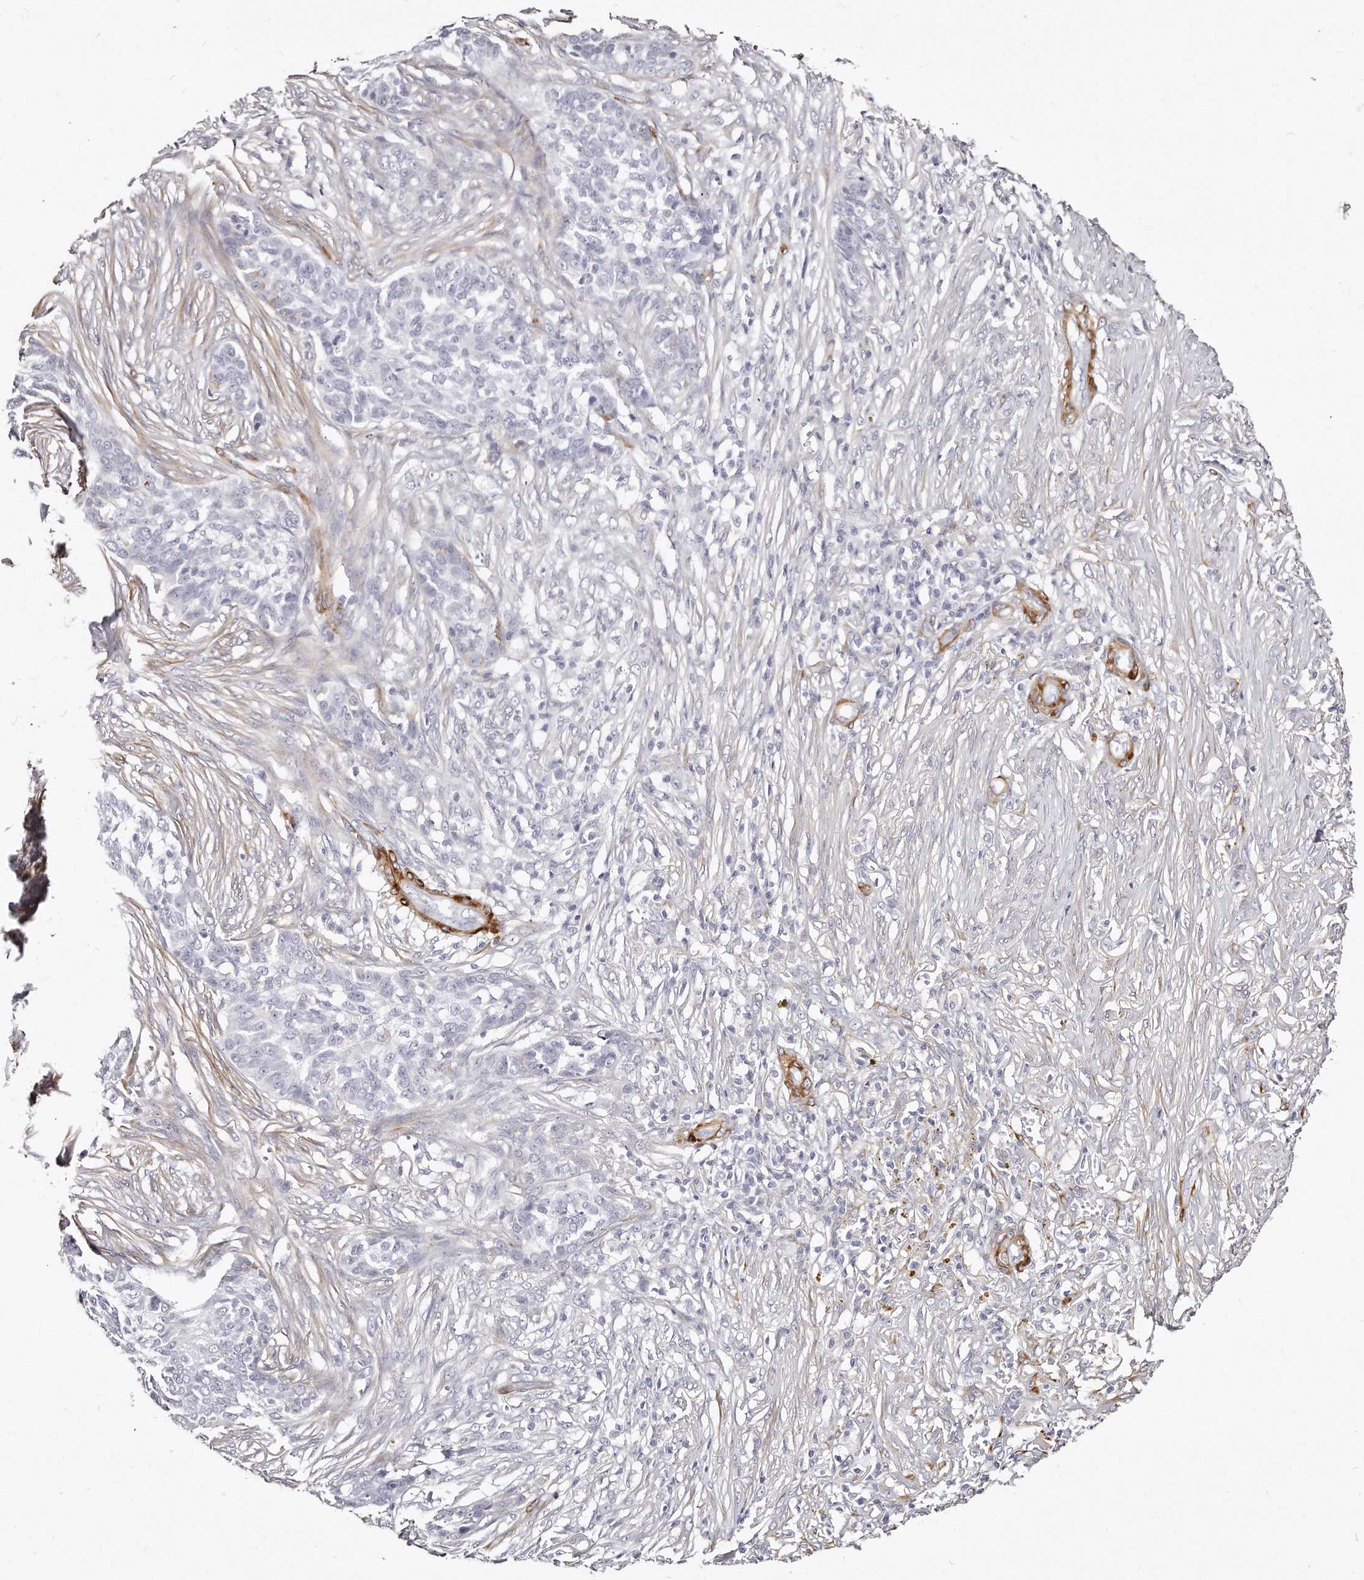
{"staining": {"intensity": "negative", "quantity": "none", "location": "none"}, "tissue": "skin cancer", "cell_type": "Tumor cells", "image_type": "cancer", "snomed": [{"axis": "morphology", "description": "Basal cell carcinoma"}, {"axis": "topography", "description": "Skin"}], "caption": "A photomicrograph of human skin basal cell carcinoma is negative for staining in tumor cells.", "gene": "LMOD1", "patient": {"sex": "male", "age": 85}}